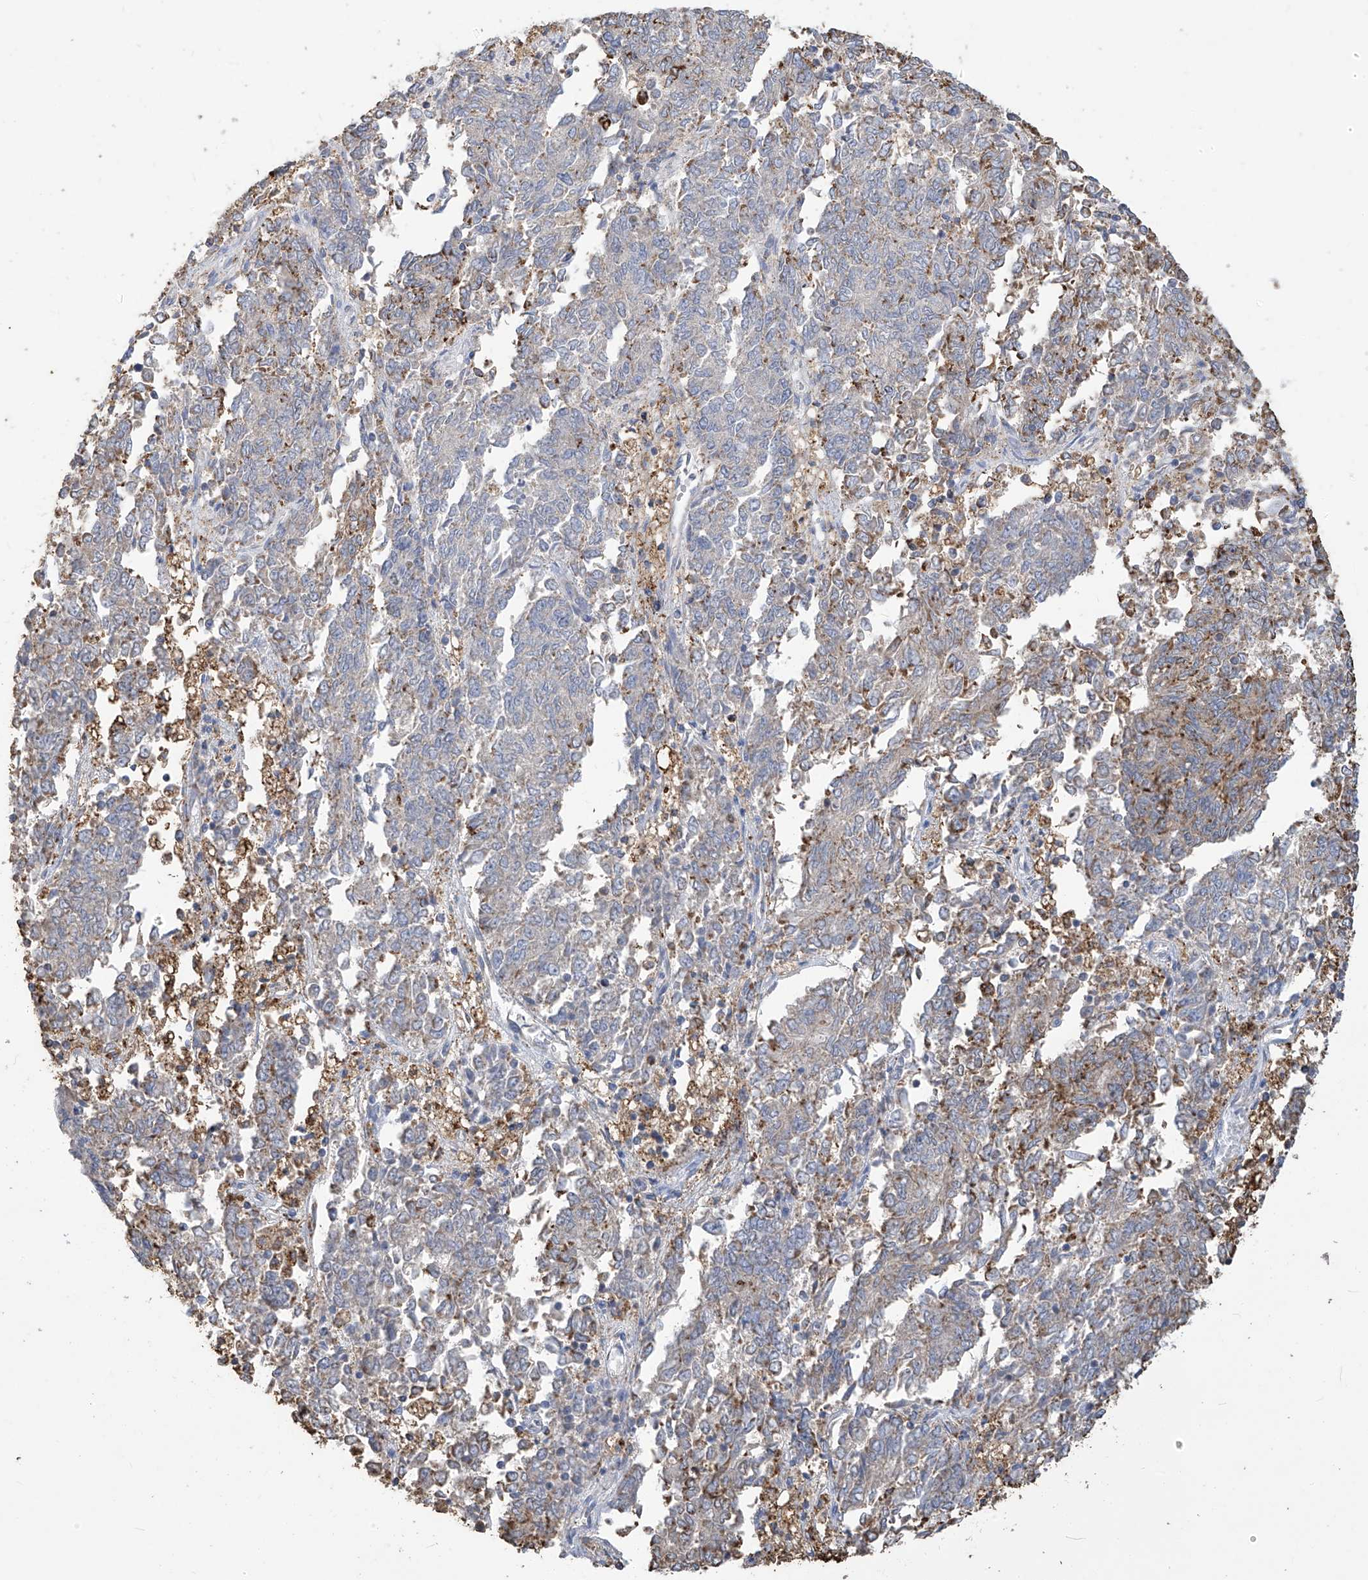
{"staining": {"intensity": "negative", "quantity": "none", "location": "none"}, "tissue": "endometrial cancer", "cell_type": "Tumor cells", "image_type": "cancer", "snomed": [{"axis": "morphology", "description": "Adenocarcinoma, NOS"}, {"axis": "topography", "description": "Endometrium"}], "caption": "DAB immunohistochemical staining of endometrial adenocarcinoma exhibits no significant expression in tumor cells.", "gene": "OGT", "patient": {"sex": "female", "age": 80}}